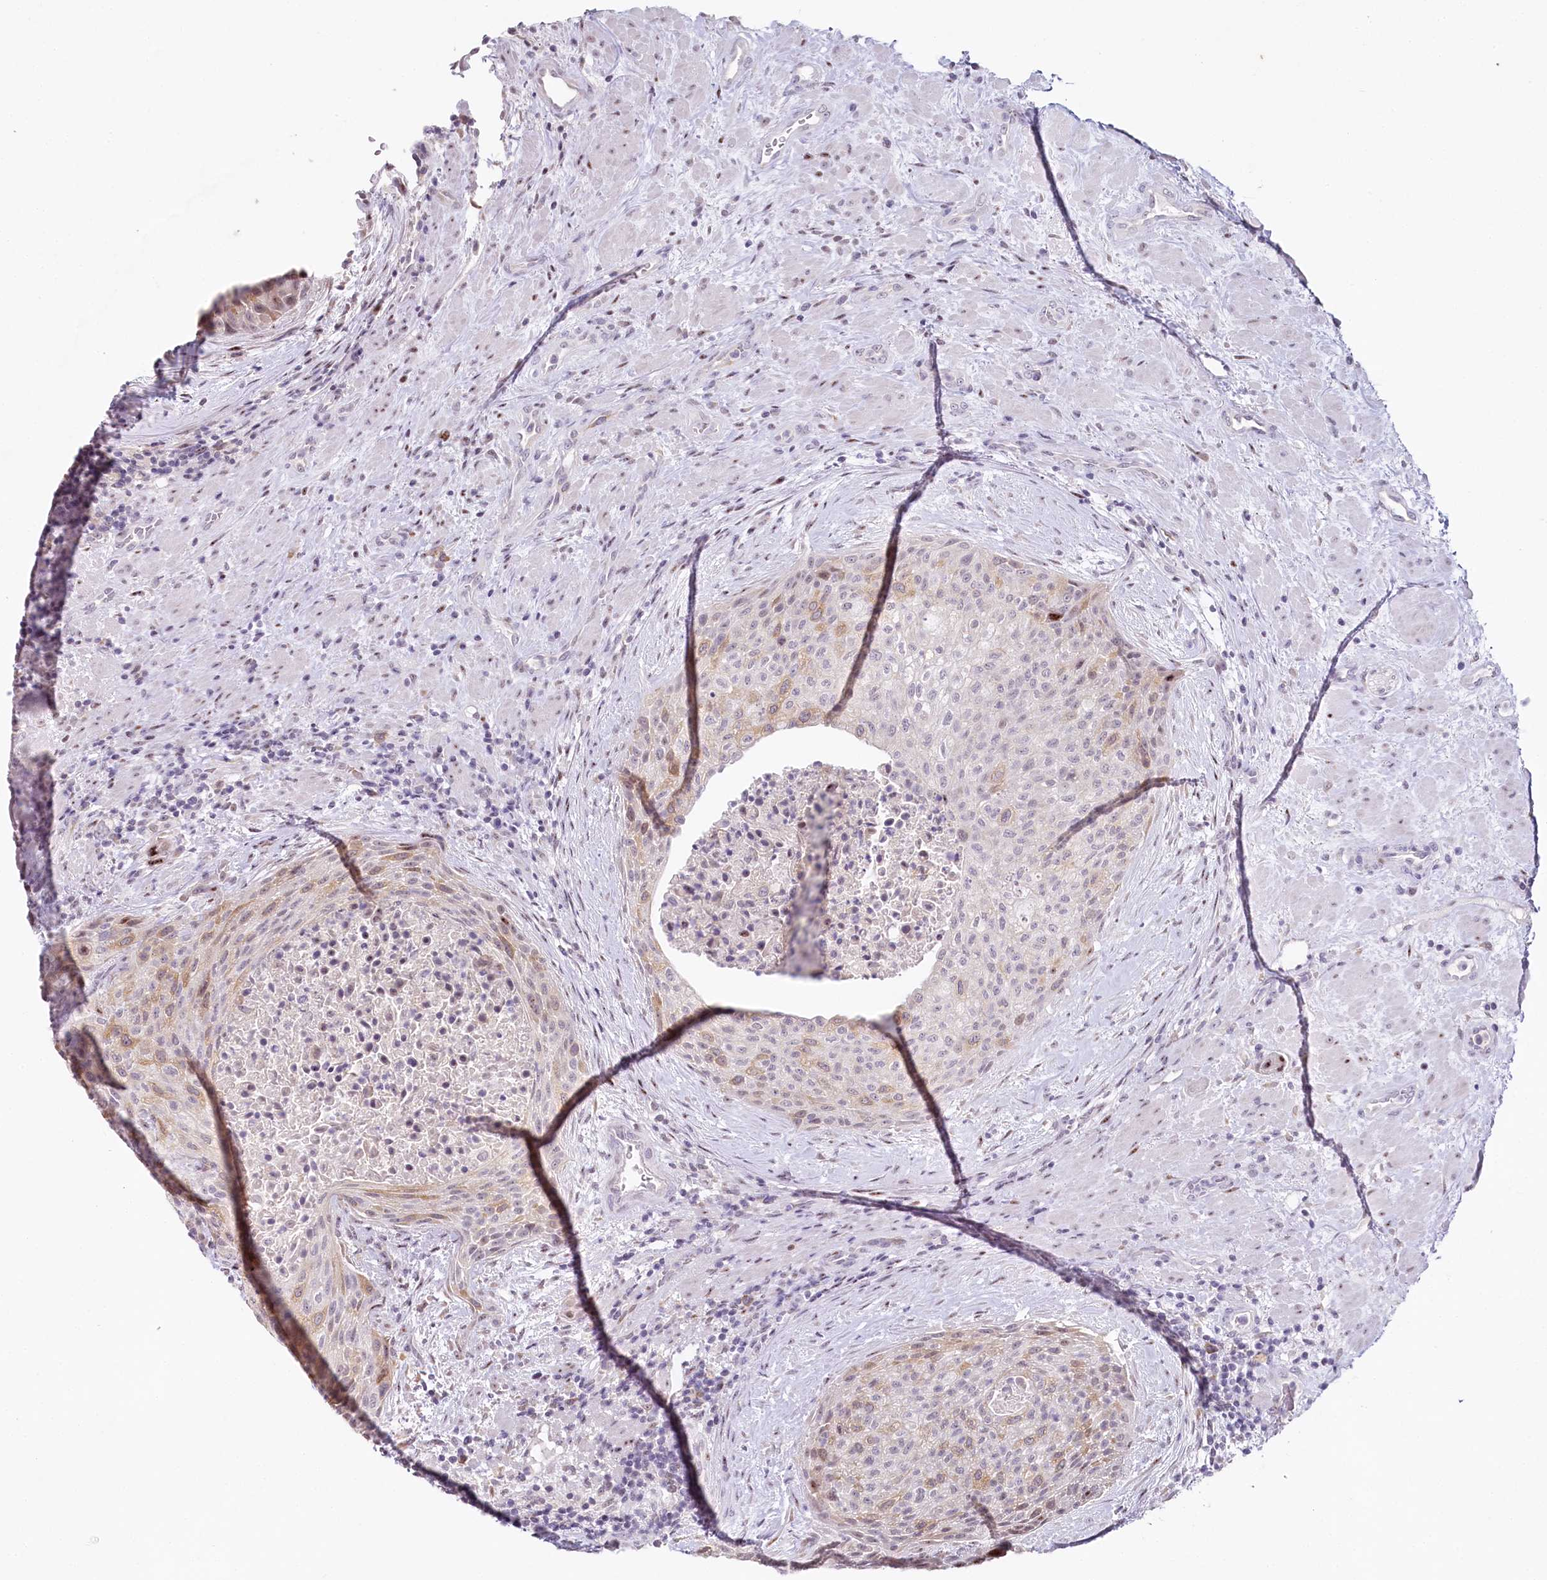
{"staining": {"intensity": "weak", "quantity": "25%-75%", "location": "cytoplasmic/membranous,nuclear"}, "tissue": "urothelial cancer", "cell_type": "Tumor cells", "image_type": "cancer", "snomed": [{"axis": "morphology", "description": "Normal tissue, NOS"}, {"axis": "morphology", "description": "Urothelial carcinoma, NOS"}, {"axis": "topography", "description": "Urinary bladder"}, {"axis": "topography", "description": "Peripheral nerve tissue"}], "caption": "Protein analysis of transitional cell carcinoma tissue shows weak cytoplasmic/membranous and nuclear expression in approximately 25%-75% of tumor cells.", "gene": "HPD", "patient": {"sex": "male", "age": 35}}